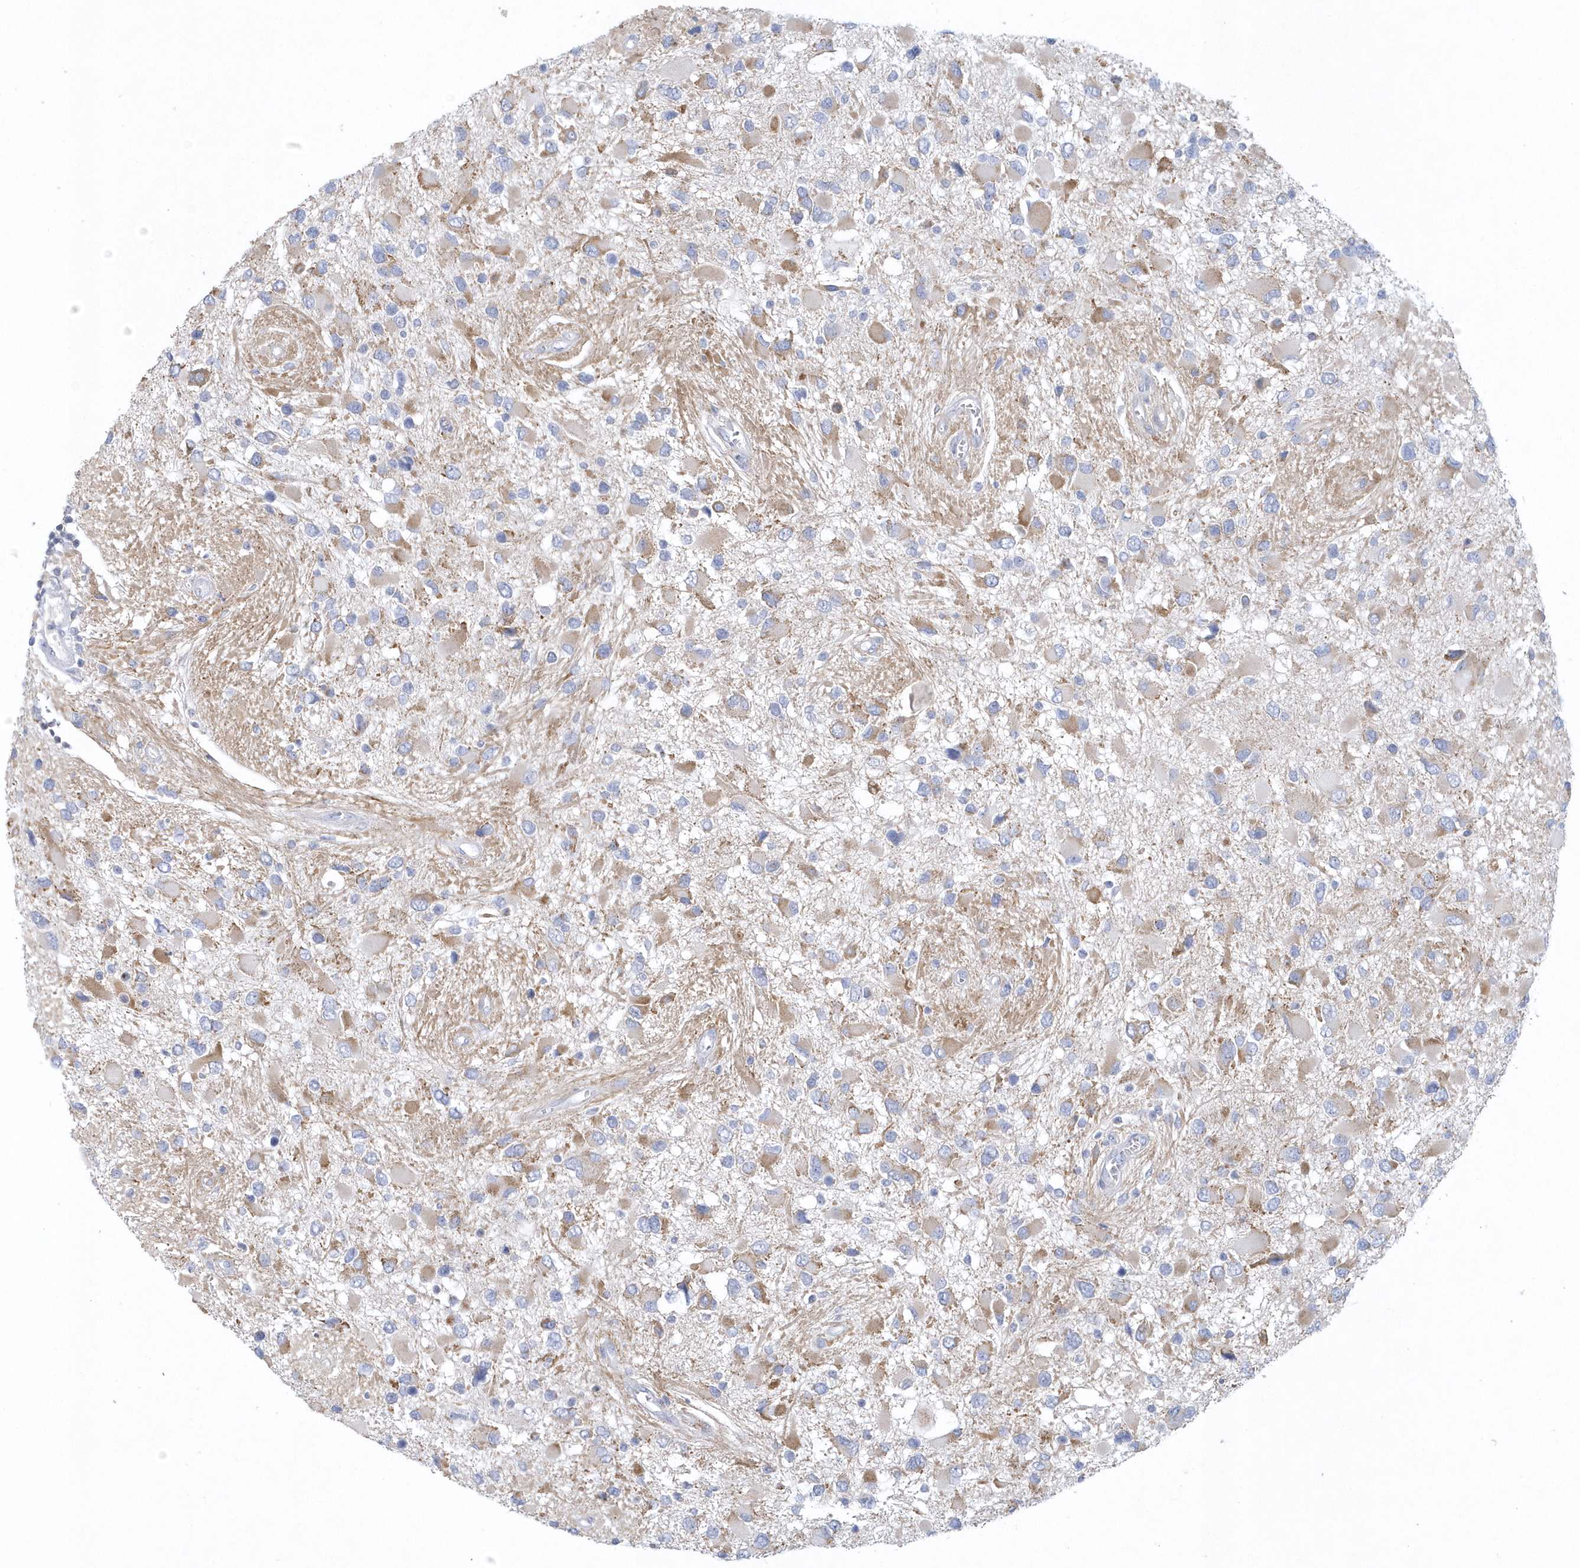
{"staining": {"intensity": "negative", "quantity": "none", "location": "none"}, "tissue": "glioma", "cell_type": "Tumor cells", "image_type": "cancer", "snomed": [{"axis": "morphology", "description": "Glioma, malignant, High grade"}, {"axis": "topography", "description": "Brain"}], "caption": "An image of glioma stained for a protein demonstrates no brown staining in tumor cells.", "gene": "NIPAL1", "patient": {"sex": "male", "age": 53}}